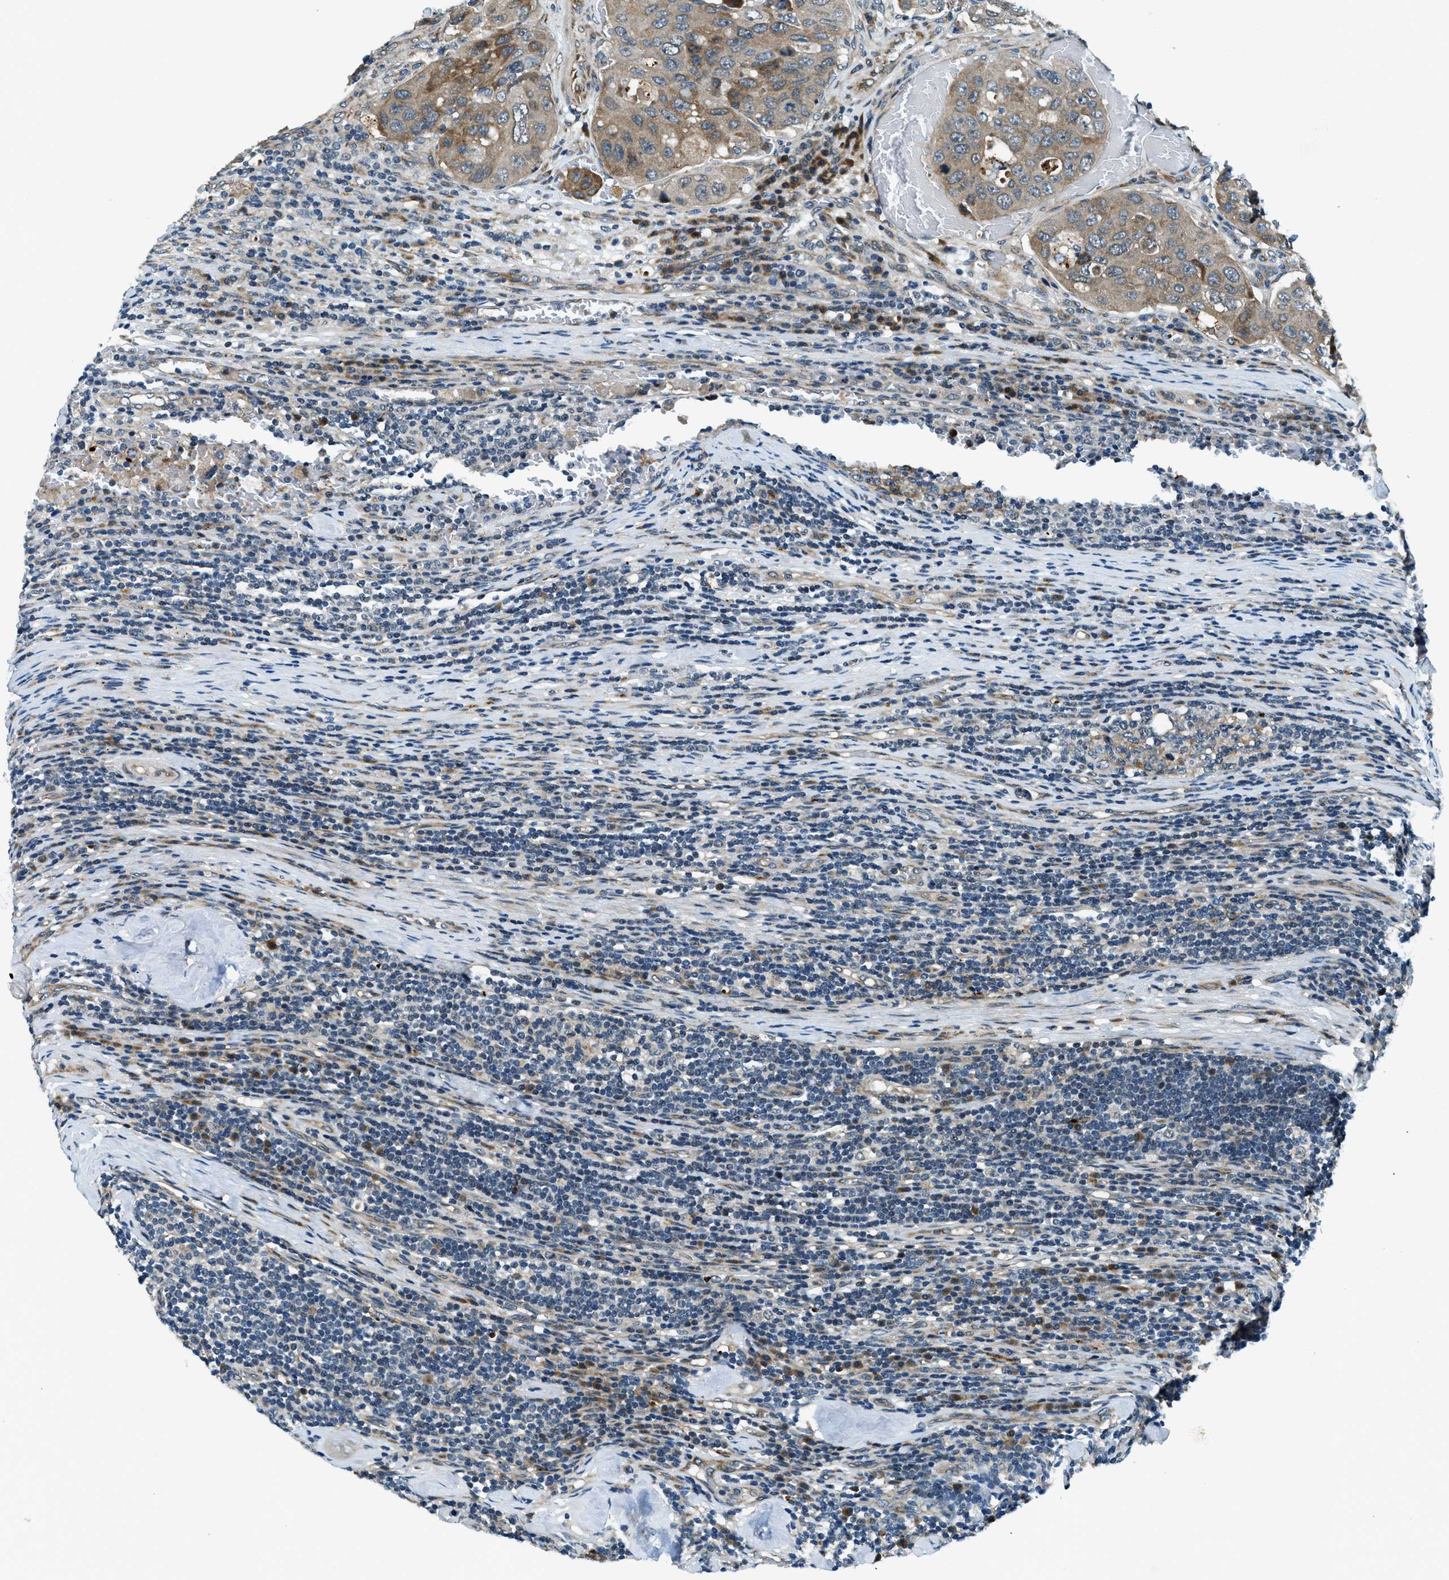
{"staining": {"intensity": "weak", "quantity": "25%-75%", "location": "cytoplasmic/membranous"}, "tissue": "urothelial cancer", "cell_type": "Tumor cells", "image_type": "cancer", "snomed": [{"axis": "morphology", "description": "Urothelial carcinoma, High grade"}, {"axis": "topography", "description": "Lymph node"}, {"axis": "topography", "description": "Urinary bladder"}], "caption": "Urothelial carcinoma (high-grade) tissue displays weak cytoplasmic/membranous expression in approximately 25%-75% of tumor cells", "gene": "GINM1", "patient": {"sex": "male", "age": 51}}